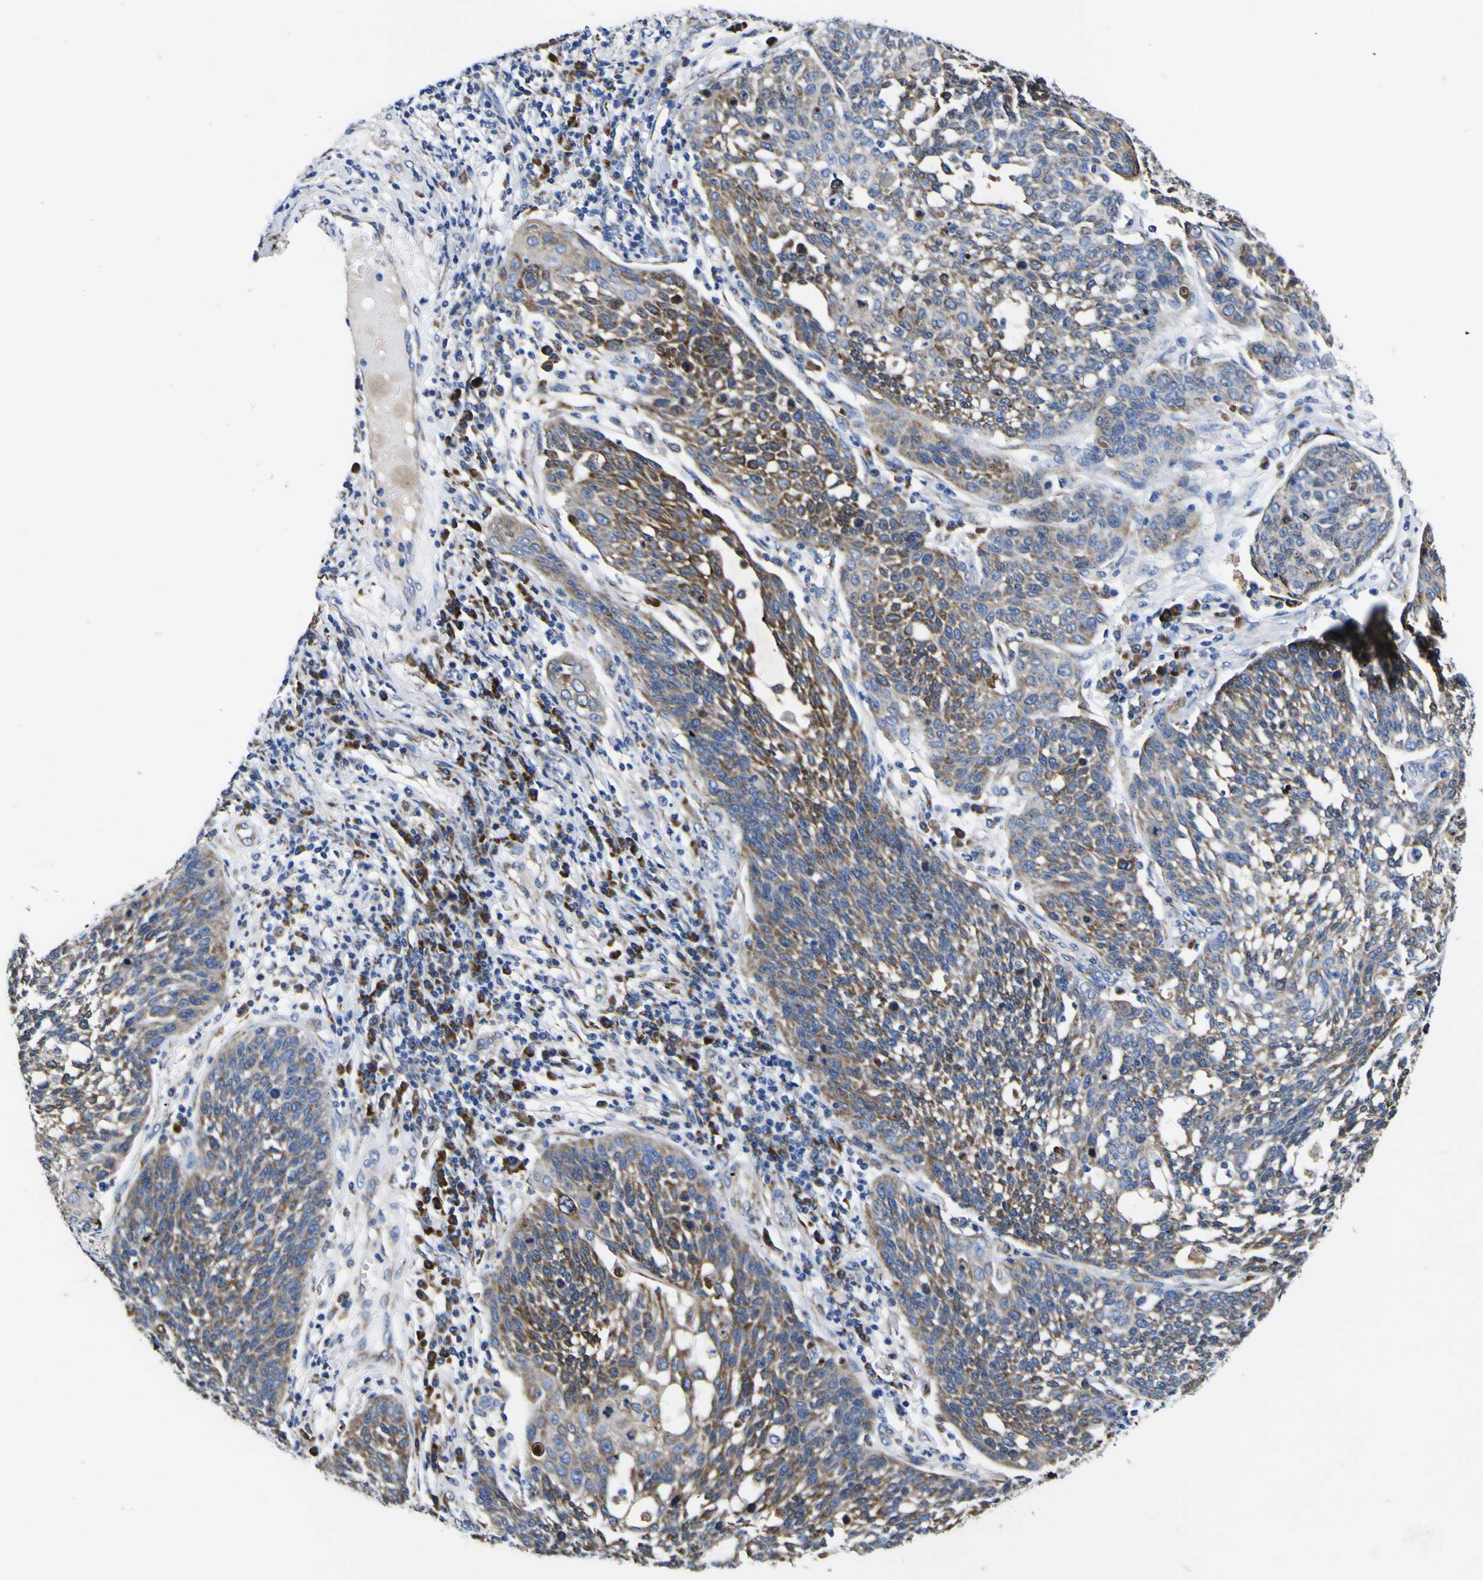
{"staining": {"intensity": "moderate", "quantity": "25%-75%", "location": "cytoplasmic/membranous"}, "tissue": "cervical cancer", "cell_type": "Tumor cells", "image_type": "cancer", "snomed": [{"axis": "morphology", "description": "Squamous cell carcinoma, NOS"}, {"axis": "topography", "description": "Cervix"}], "caption": "Tumor cells demonstrate medium levels of moderate cytoplasmic/membranous staining in about 25%-75% of cells in human cervical cancer (squamous cell carcinoma). The staining was performed using DAB (3,3'-diaminobenzidine), with brown indicating positive protein expression. Nuclei are stained blue with hematoxylin.", "gene": "SCD", "patient": {"sex": "female", "age": 34}}